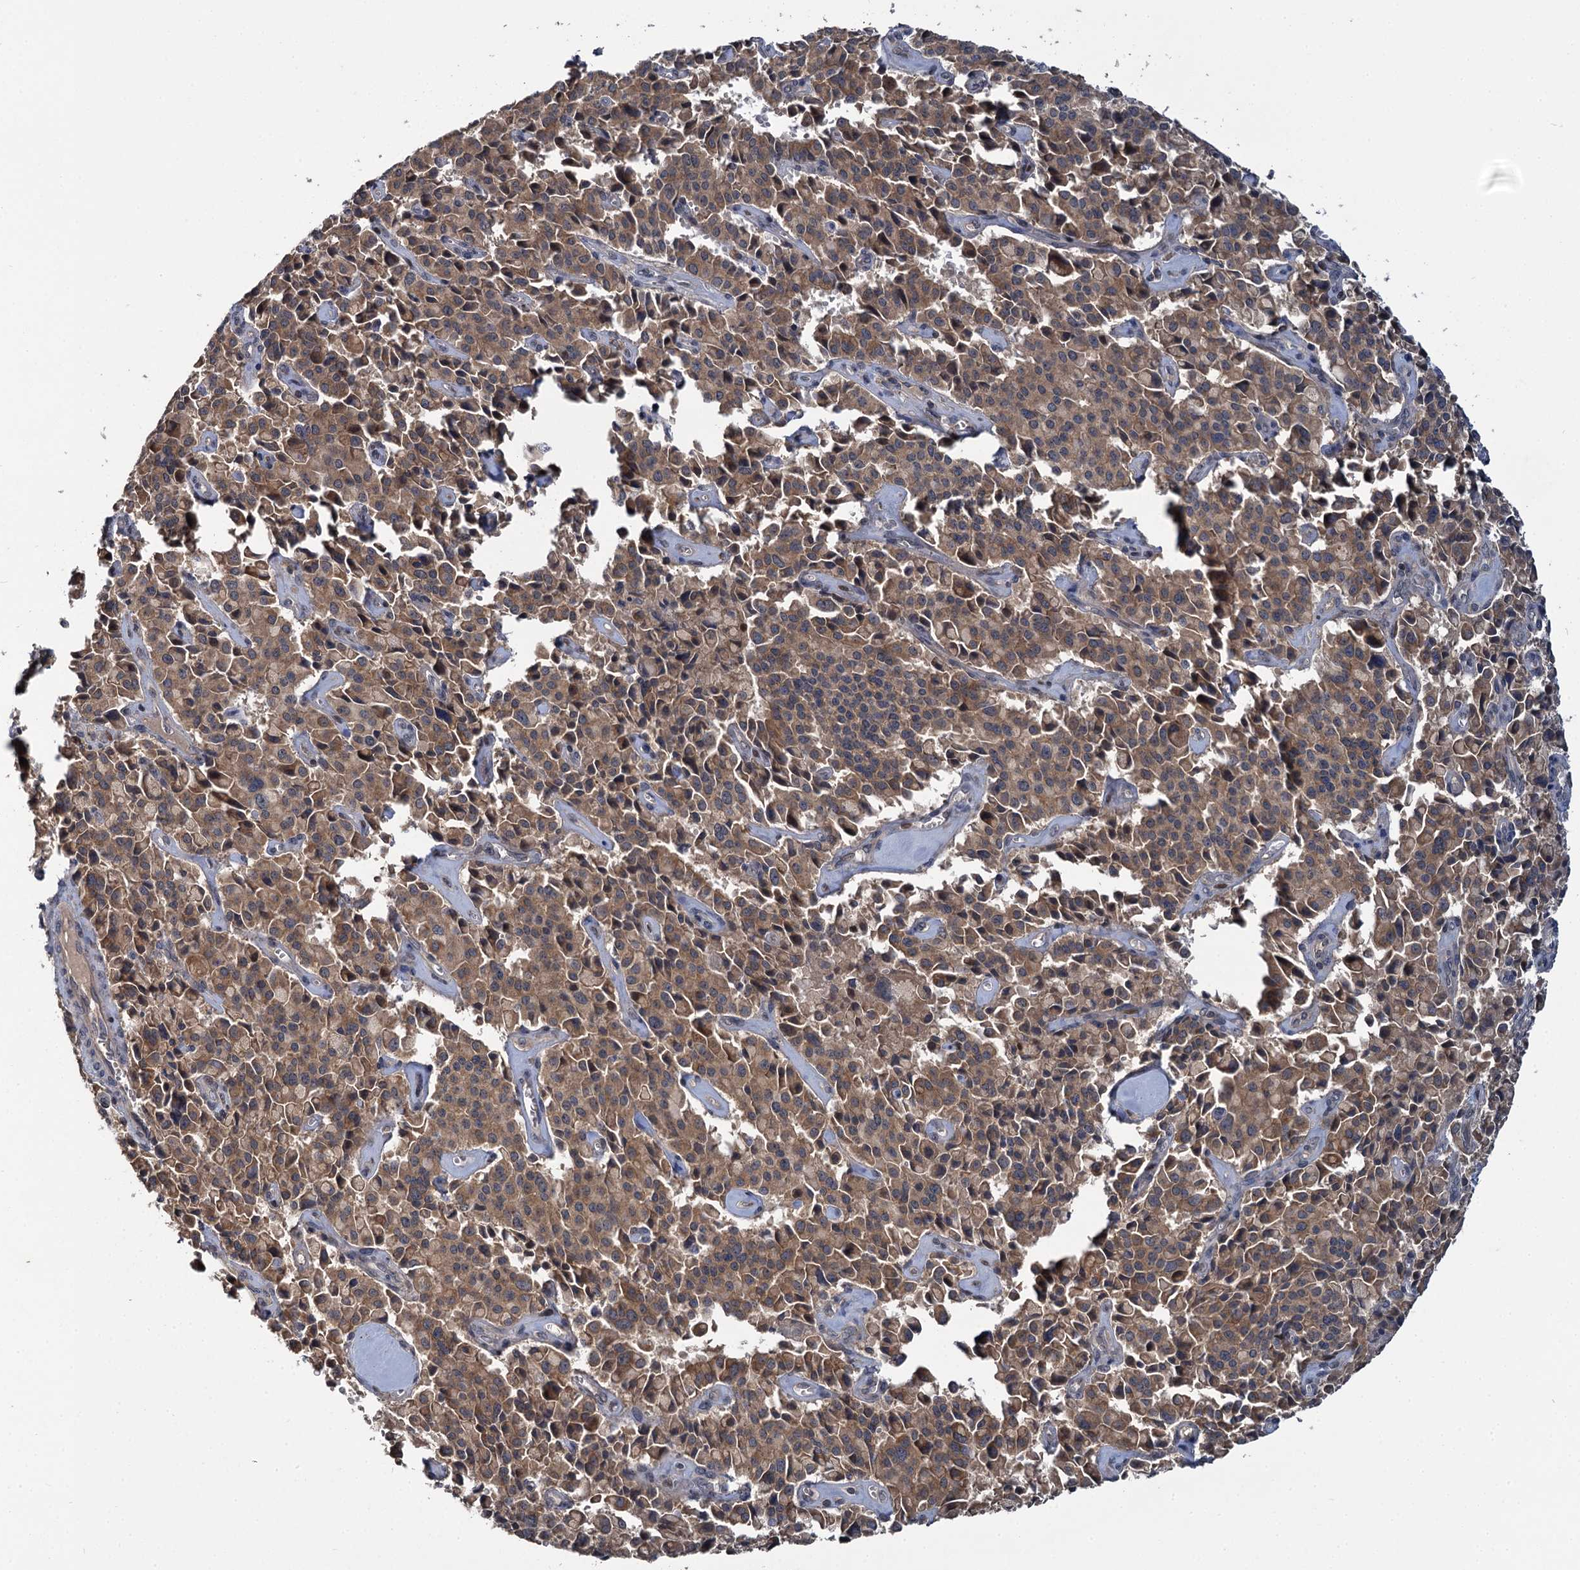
{"staining": {"intensity": "moderate", "quantity": ">75%", "location": "cytoplasmic/membranous"}, "tissue": "pancreatic cancer", "cell_type": "Tumor cells", "image_type": "cancer", "snomed": [{"axis": "morphology", "description": "Adenocarcinoma, NOS"}, {"axis": "topography", "description": "Pancreas"}], "caption": "Protein analysis of pancreatic adenocarcinoma tissue demonstrates moderate cytoplasmic/membranous expression in approximately >75% of tumor cells.", "gene": "TMEM39A", "patient": {"sex": "male", "age": 65}}